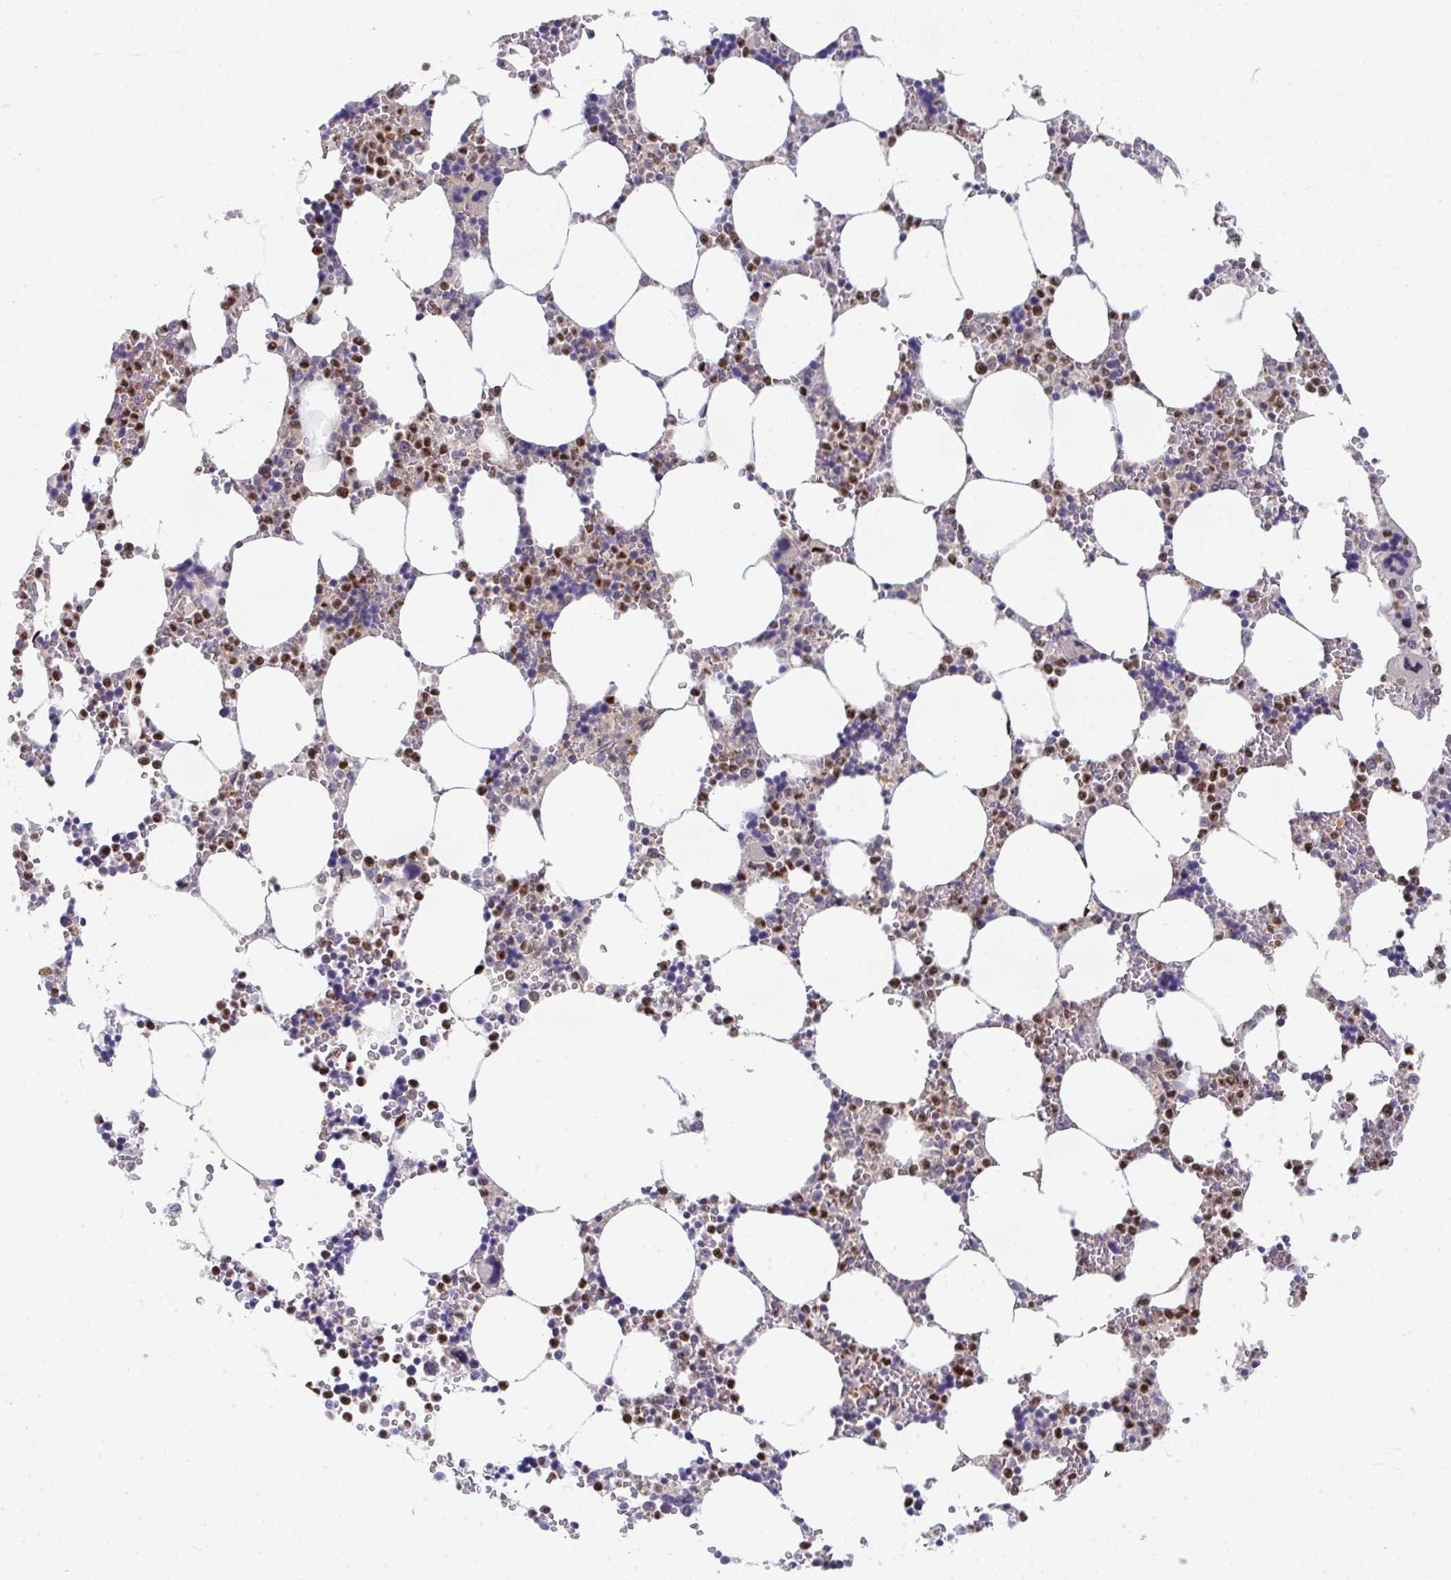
{"staining": {"intensity": "moderate", "quantity": "25%-75%", "location": "nuclear"}, "tissue": "bone marrow", "cell_type": "Hematopoietic cells", "image_type": "normal", "snomed": [{"axis": "morphology", "description": "Normal tissue, NOS"}, {"axis": "topography", "description": "Bone marrow"}], "caption": "Hematopoietic cells exhibit medium levels of moderate nuclear staining in about 25%-75% of cells in normal human bone marrow. The staining was performed using DAB (3,3'-diaminobenzidine) to visualize the protein expression in brown, while the nuclei were stained in blue with hematoxylin (Magnification: 20x).", "gene": "JDP2", "patient": {"sex": "male", "age": 64}}